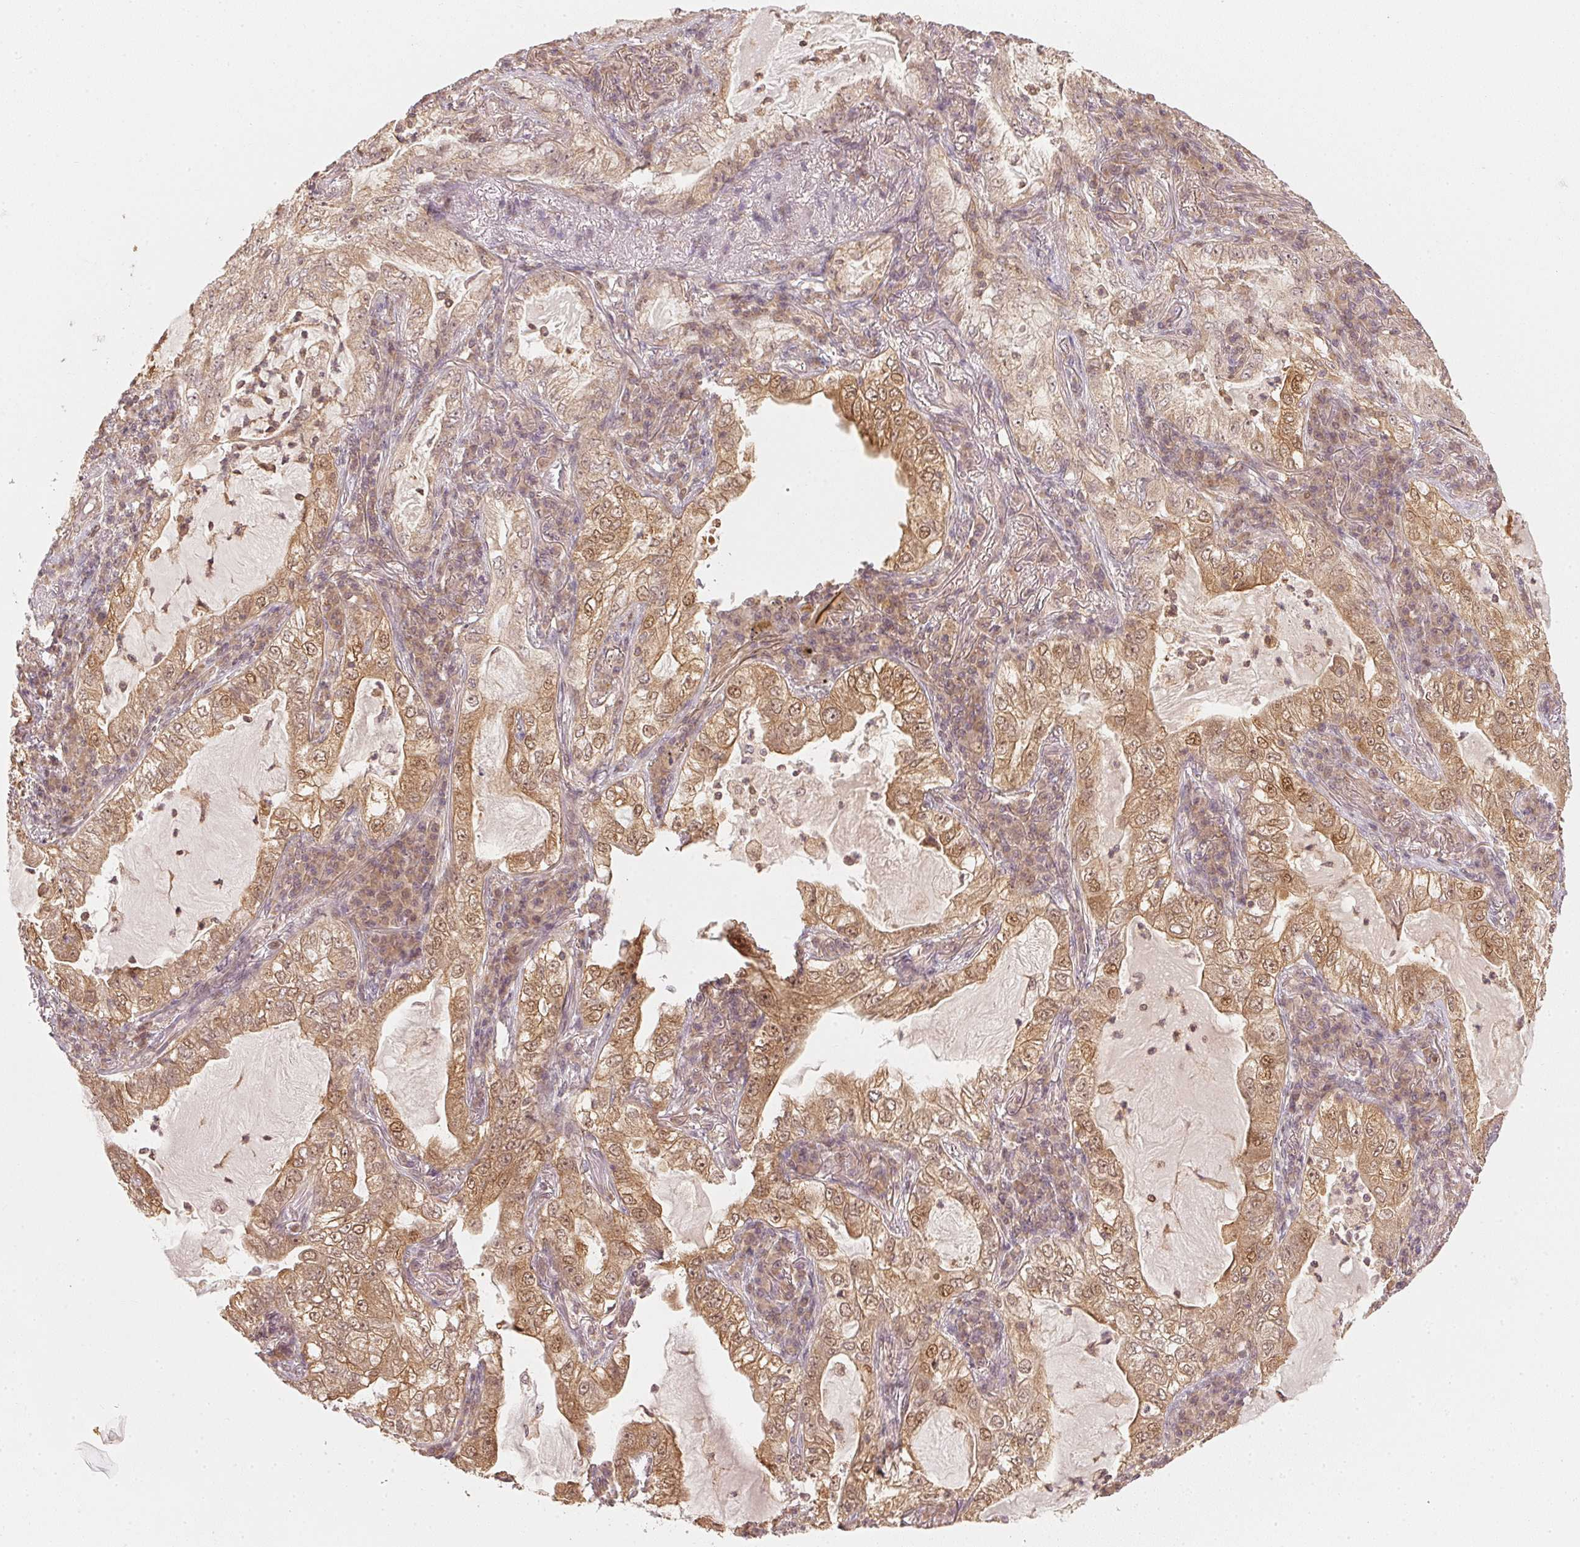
{"staining": {"intensity": "moderate", "quantity": ">75%", "location": "cytoplasmic/membranous,nuclear"}, "tissue": "lung cancer", "cell_type": "Tumor cells", "image_type": "cancer", "snomed": [{"axis": "morphology", "description": "Adenocarcinoma, NOS"}, {"axis": "topography", "description": "Lung"}], "caption": "Lung cancer was stained to show a protein in brown. There is medium levels of moderate cytoplasmic/membranous and nuclear staining in approximately >75% of tumor cells.", "gene": "UBE2L3", "patient": {"sex": "female", "age": 73}}